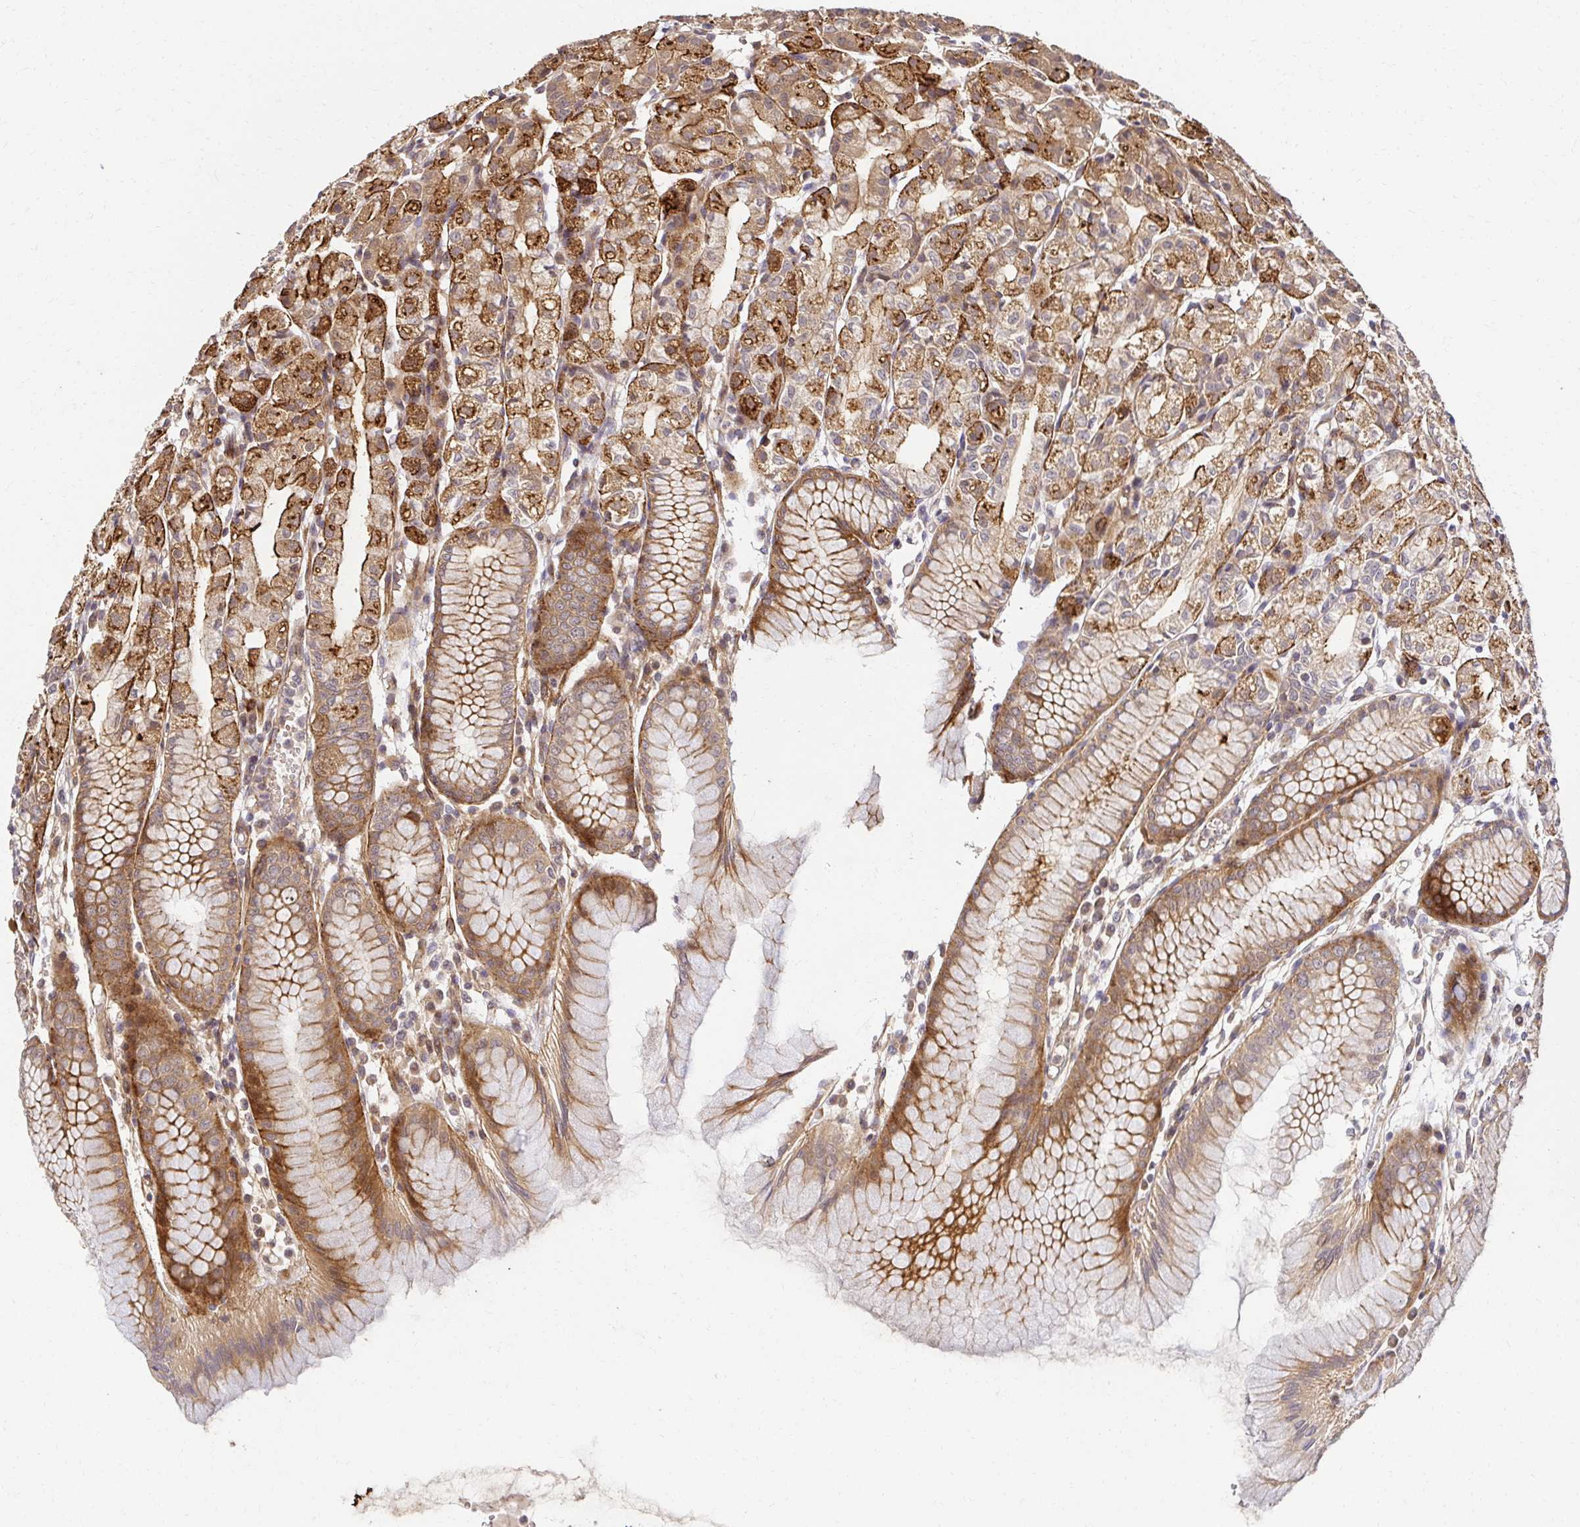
{"staining": {"intensity": "moderate", "quantity": "25%-75%", "location": "cytoplasmic/membranous"}, "tissue": "stomach", "cell_type": "Glandular cells", "image_type": "normal", "snomed": [{"axis": "morphology", "description": "Normal tissue, NOS"}, {"axis": "topography", "description": "Stomach"}], "caption": "Immunohistochemistry (IHC) of unremarkable stomach exhibits medium levels of moderate cytoplasmic/membranous staining in about 25%-75% of glandular cells. Using DAB (3,3'-diaminobenzidine) (brown) and hematoxylin (blue) stains, captured at high magnification using brightfield microscopy.", "gene": "PSMA4", "patient": {"sex": "female", "age": 57}}